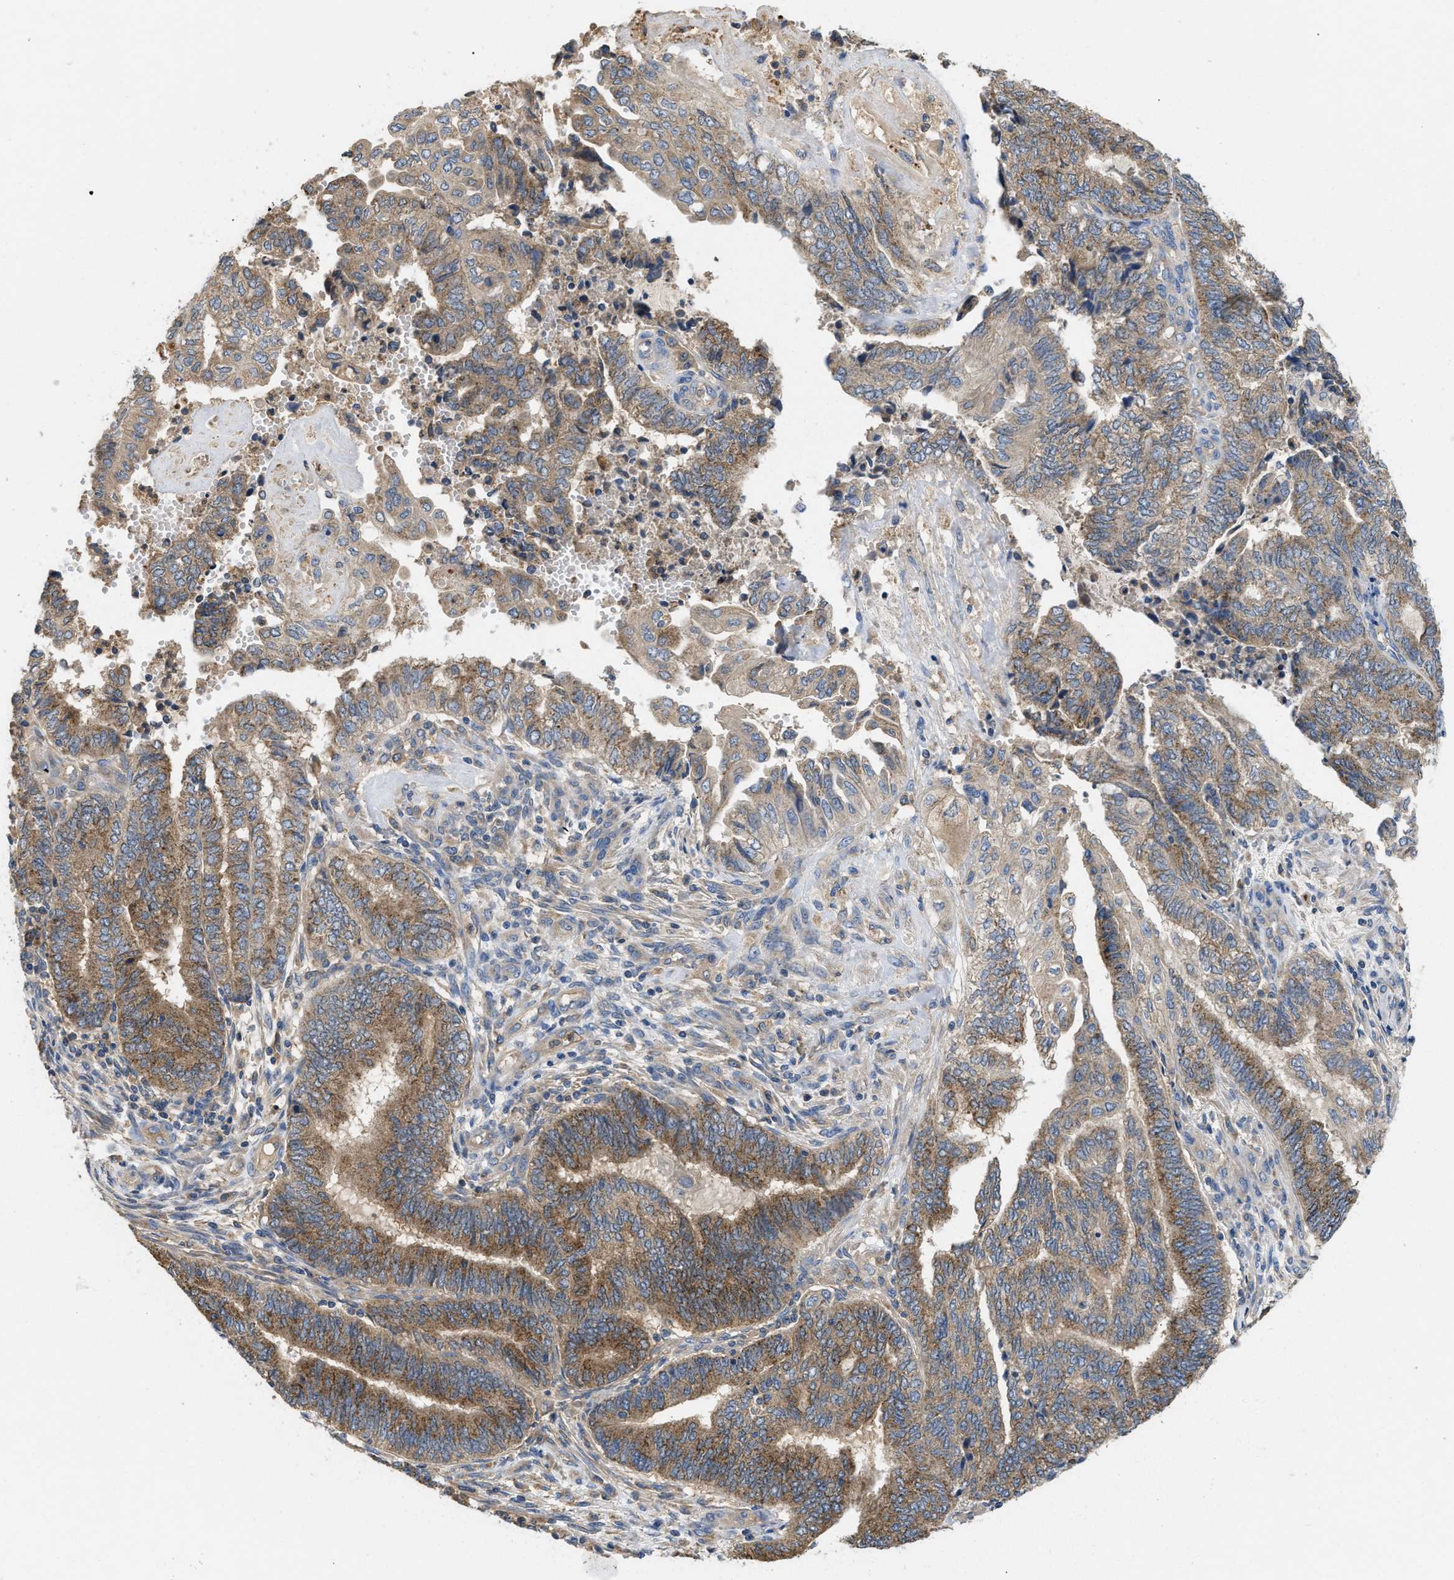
{"staining": {"intensity": "moderate", "quantity": ">75%", "location": "cytoplasmic/membranous"}, "tissue": "endometrial cancer", "cell_type": "Tumor cells", "image_type": "cancer", "snomed": [{"axis": "morphology", "description": "Adenocarcinoma, NOS"}, {"axis": "topography", "description": "Uterus"}, {"axis": "topography", "description": "Endometrium"}], "caption": "Tumor cells display moderate cytoplasmic/membranous expression in approximately >75% of cells in endometrial adenocarcinoma. The staining was performed using DAB (3,3'-diaminobenzidine), with brown indicating positive protein expression. Nuclei are stained blue with hematoxylin.", "gene": "RNF216", "patient": {"sex": "female", "age": 70}}